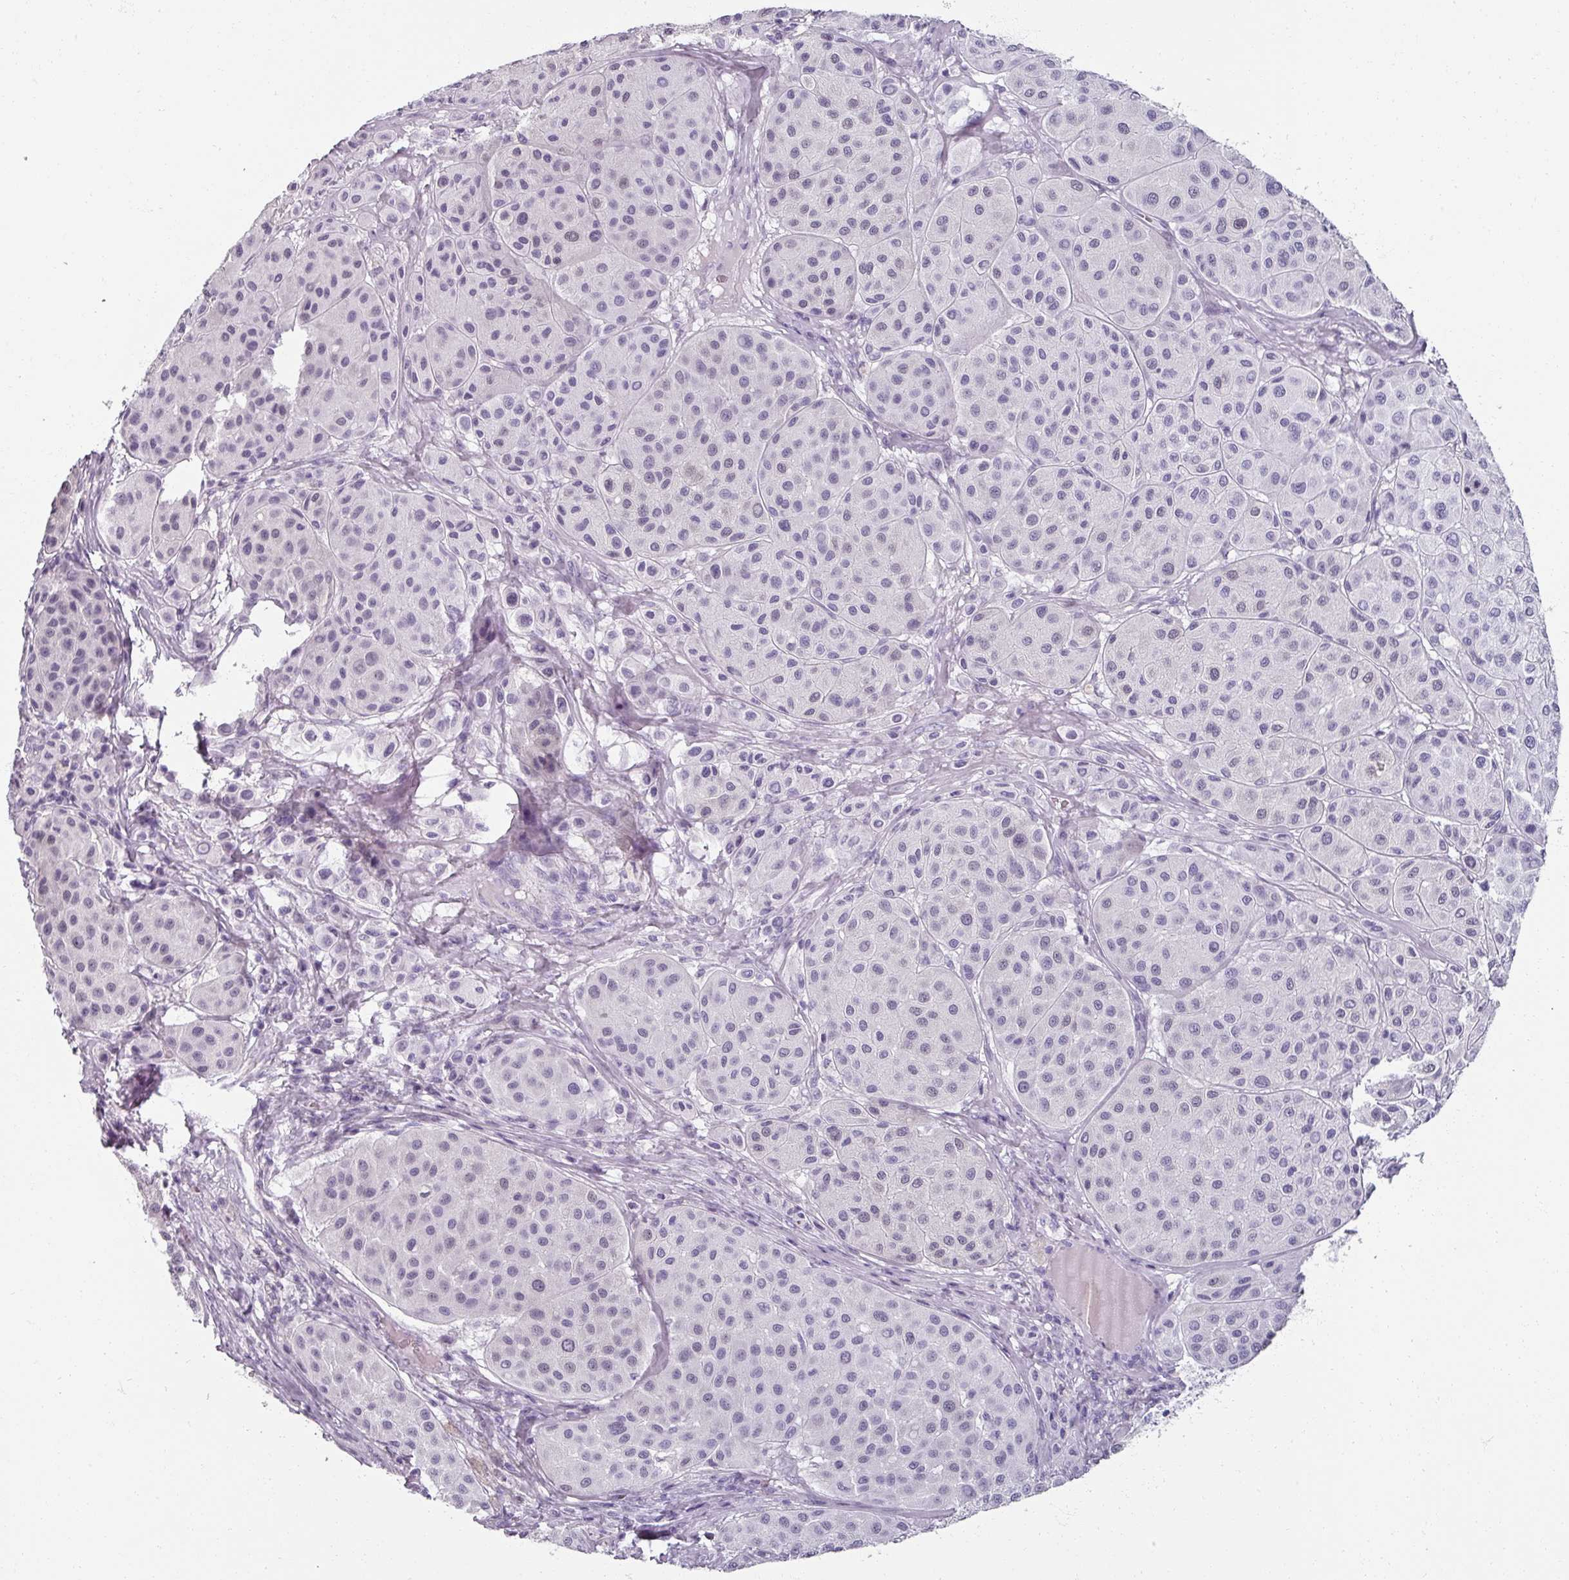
{"staining": {"intensity": "negative", "quantity": "none", "location": "none"}, "tissue": "melanoma", "cell_type": "Tumor cells", "image_type": "cancer", "snomed": [{"axis": "morphology", "description": "Malignant melanoma, Metastatic site"}, {"axis": "topography", "description": "Smooth muscle"}], "caption": "The image exhibits no significant positivity in tumor cells of malignant melanoma (metastatic site).", "gene": "REG3G", "patient": {"sex": "male", "age": 41}}